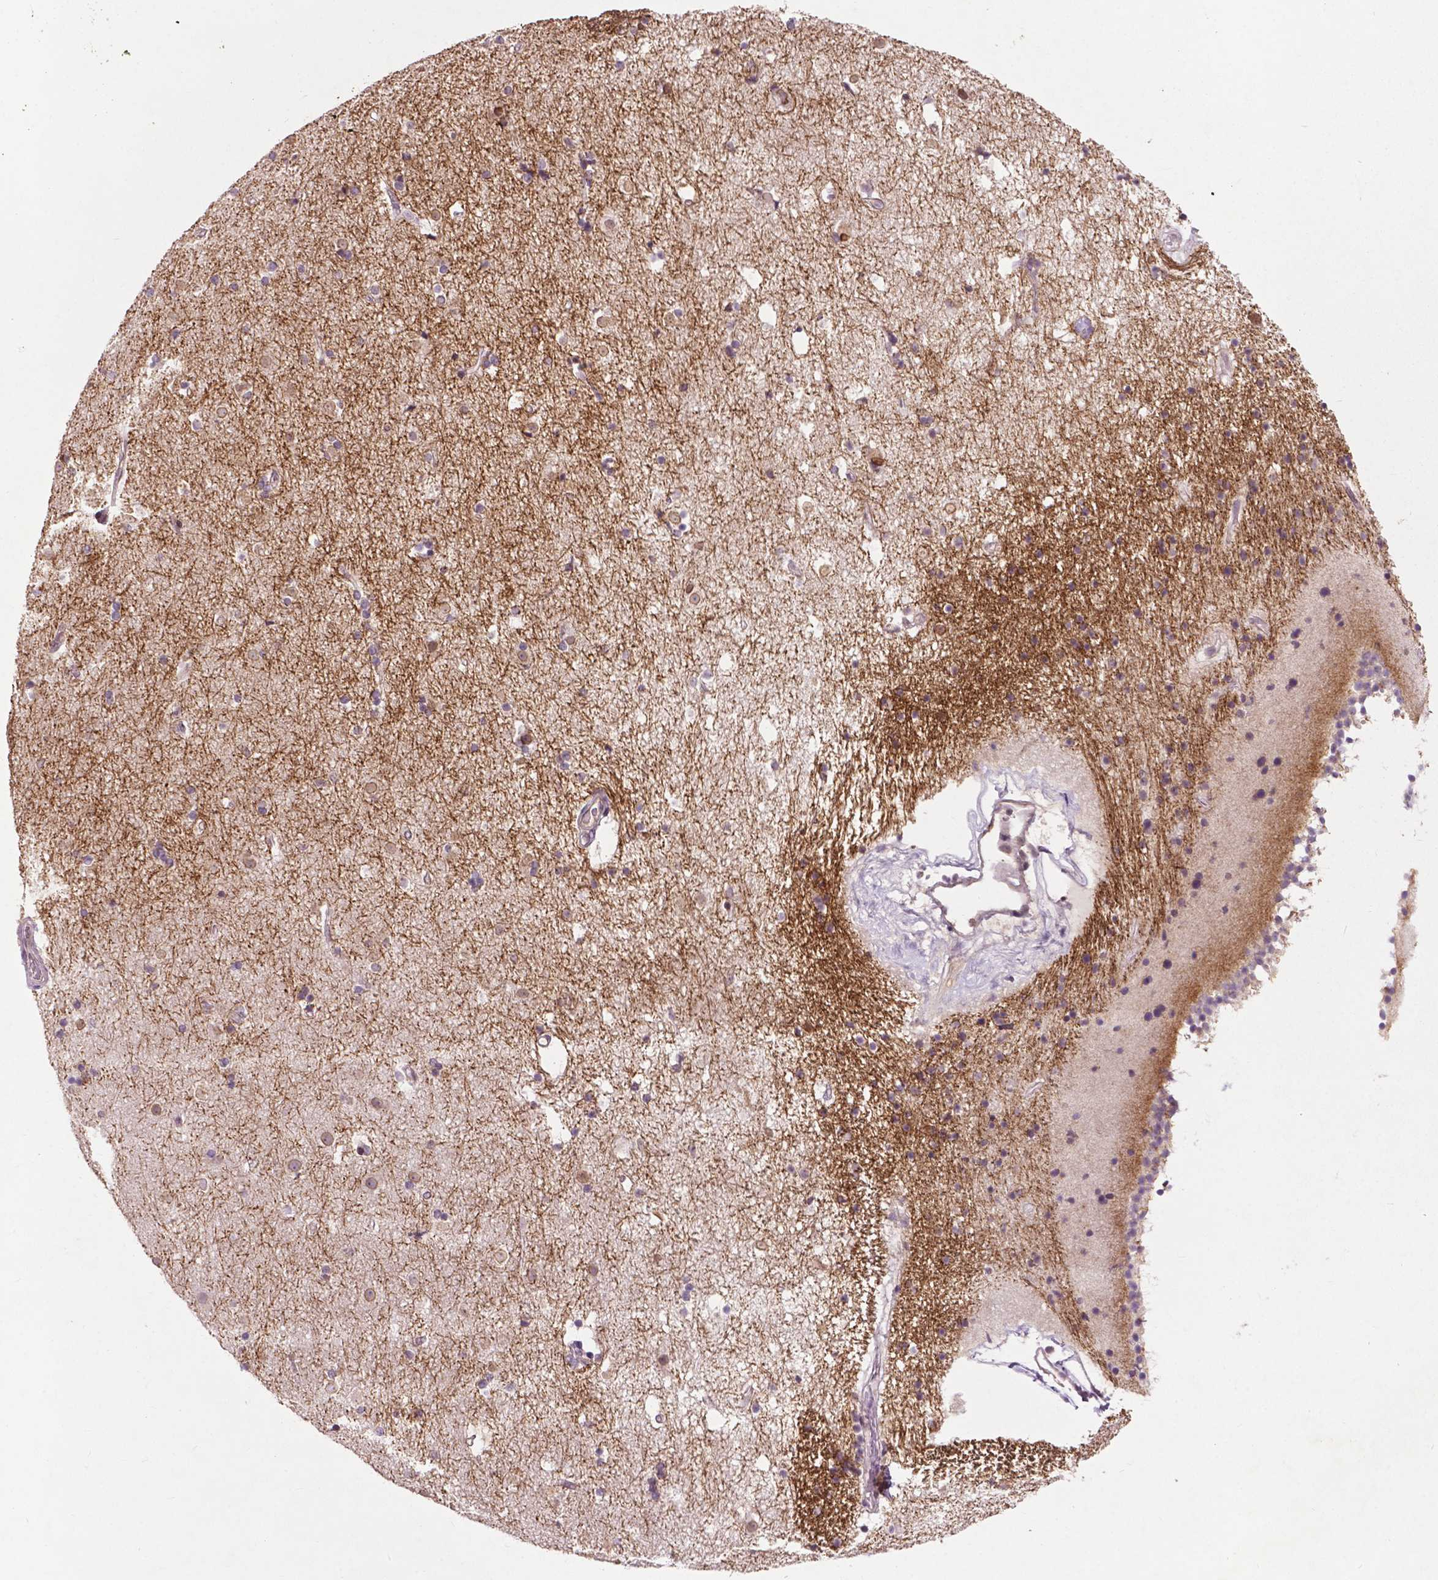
{"staining": {"intensity": "weak", "quantity": "<25%", "location": "cytoplasmic/membranous"}, "tissue": "caudate", "cell_type": "Glial cells", "image_type": "normal", "snomed": [{"axis": "morphology", "description": "Normal tissue, NOS"}, {"axis": "topography", "description": "Lateral ventricle wall"}], "caption": "DAB immunohistochemical staining of benign caudate demonstrates no significant staining in glial cells.", "gene": "GPR37", "patient": {"sex": "female", "age": 71}}